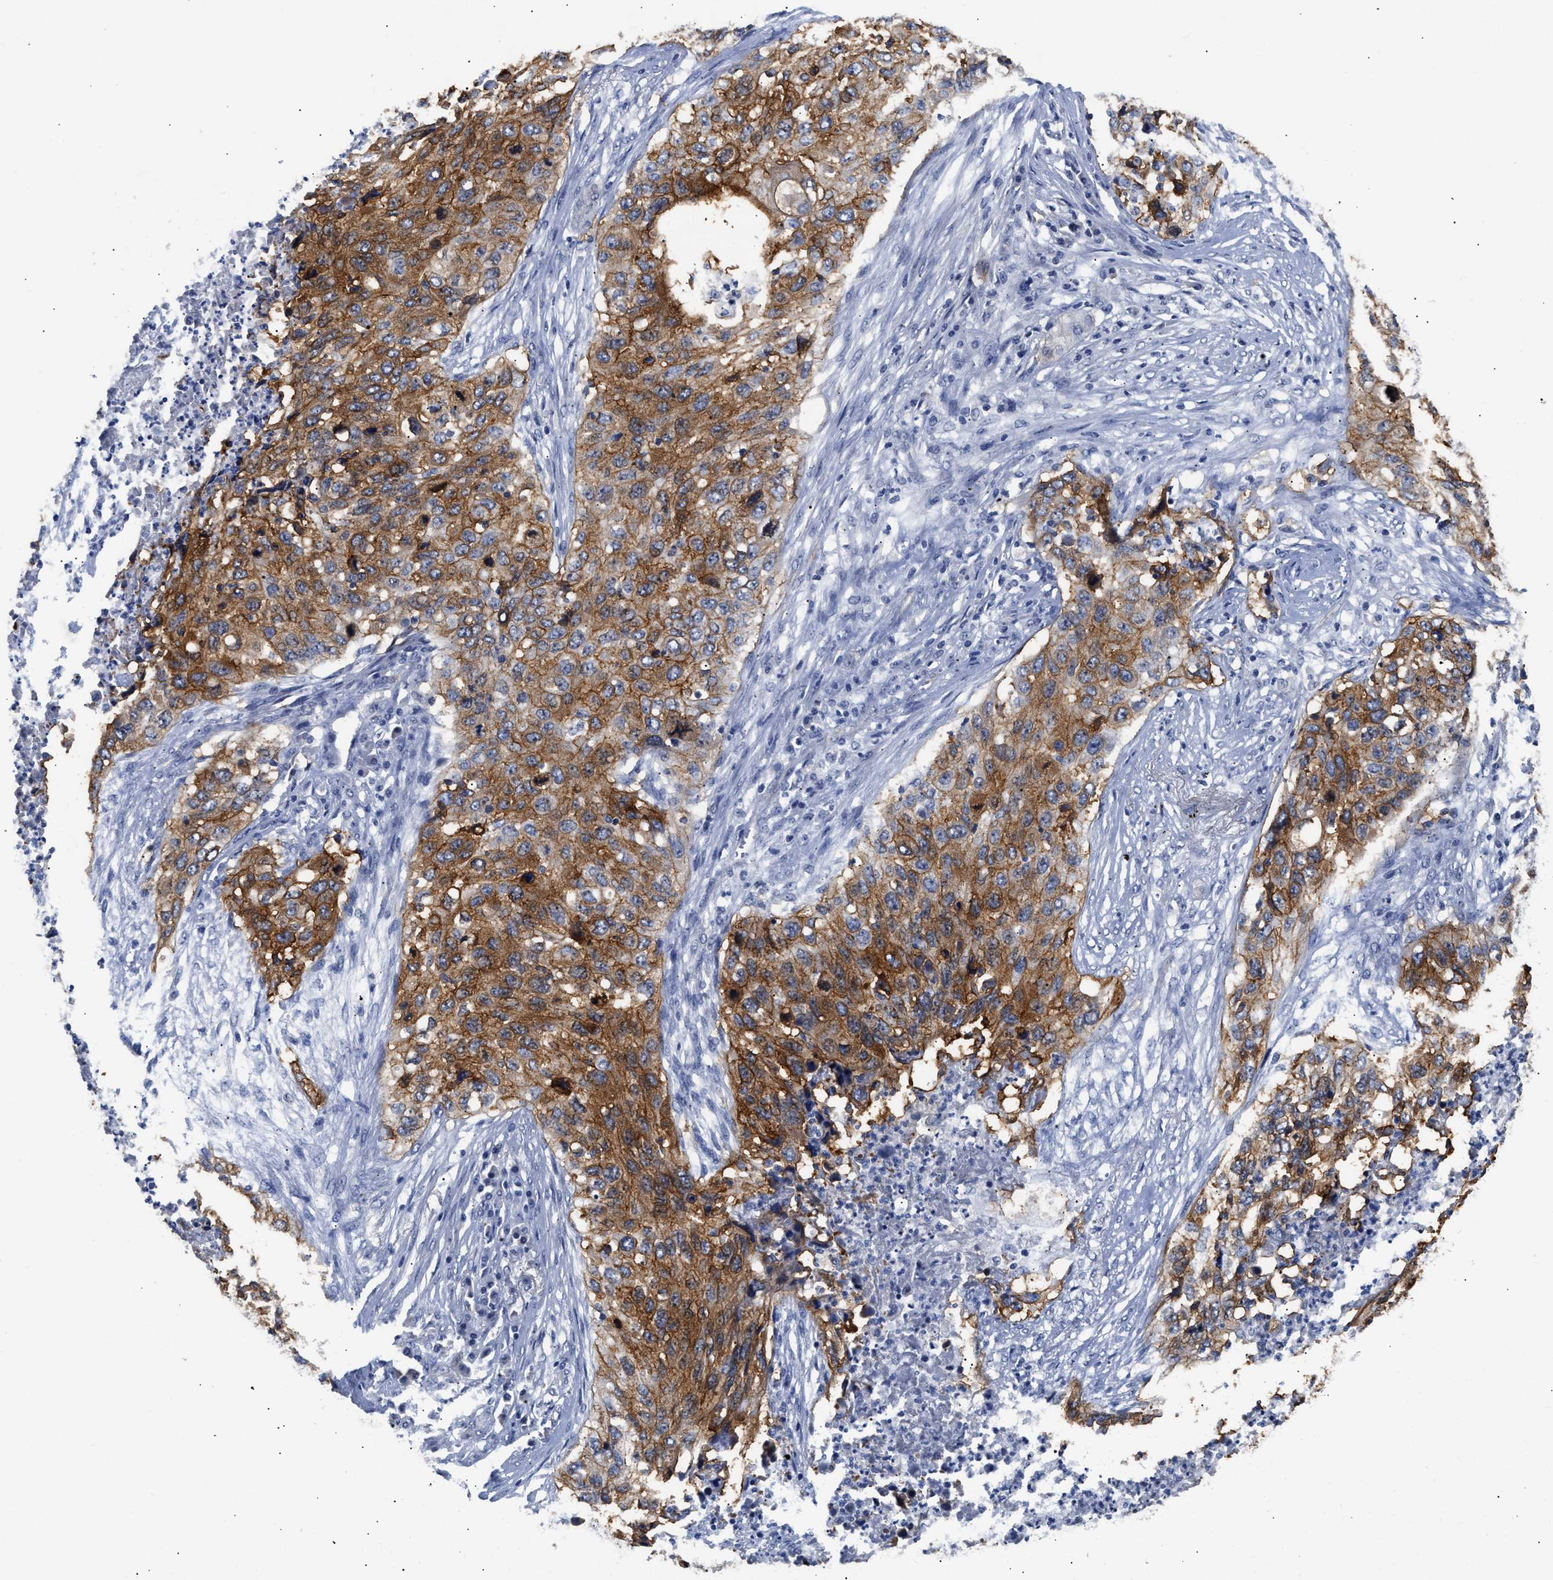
{"staining": {"intensity": "strong", "quantity": ">75%", "location": "cytoplasmic/membranous"}, "tissue": "lung cancer", "cell_type": "Tumor cells", "image_type": "cancer", "snomed": [{"axis": "morphology", "description": "Squamous cell carcinoma, NOS"}, {"axis": "topography", "description": "Lung"}], "caption": "Lung squamous cell carcinoma stained with a brown dye reveals strong cytoplasmic/membranous positive positivity in approximately >75% of tumor cells.", "gene": "AHNAK2", "patient": {"sex": "female", "age": 63}}